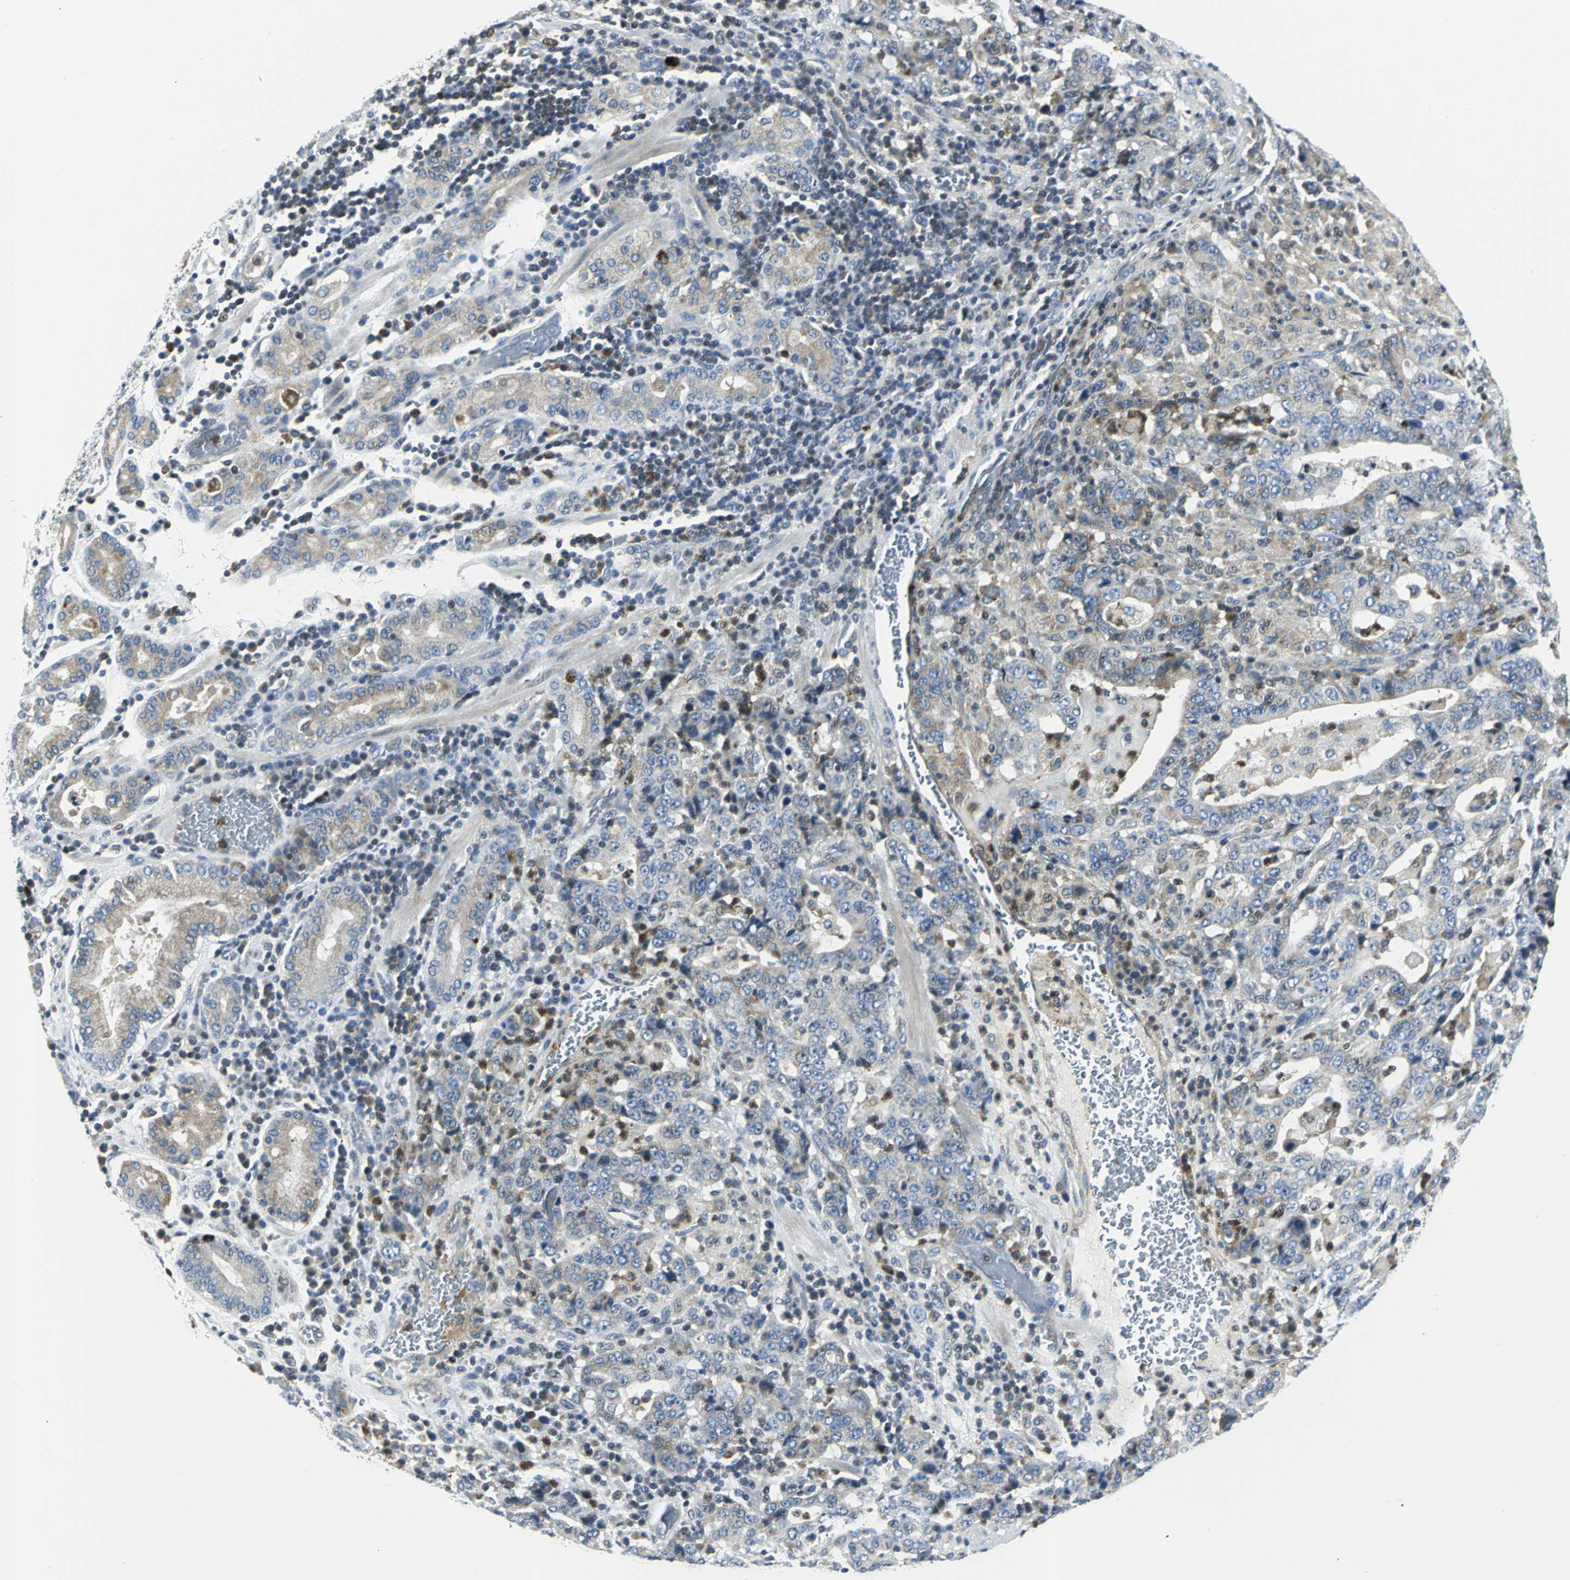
{"staining": {"intensity": "weak", "quantity": "25%-75%", "location": "cytoplasmic/membranous"}, "tissue": "stomach cancer", "cell_type": "Tumor cells", "image_type": "cancer", "snomed": [{"axis": "morphology", "description": "Normal tissue, NOS"}, {"axis": "morphology", "description": "Adenocarcinoma, NOS"}, {"axis": "topography", "description": "Stomach, upper"}, {"axis": "topography", "description": "Stomach"}], "caption": "Immunohistochemistry of human stomach adenocarcinoma shows low levels of weak cytoplasmic/membranous positivity in about 25%-75% of tumor cells. (IHC, brightfield microscopy, high magnification).", "gene": "USP40", "patient": {"sex": "male", "age": 59}}